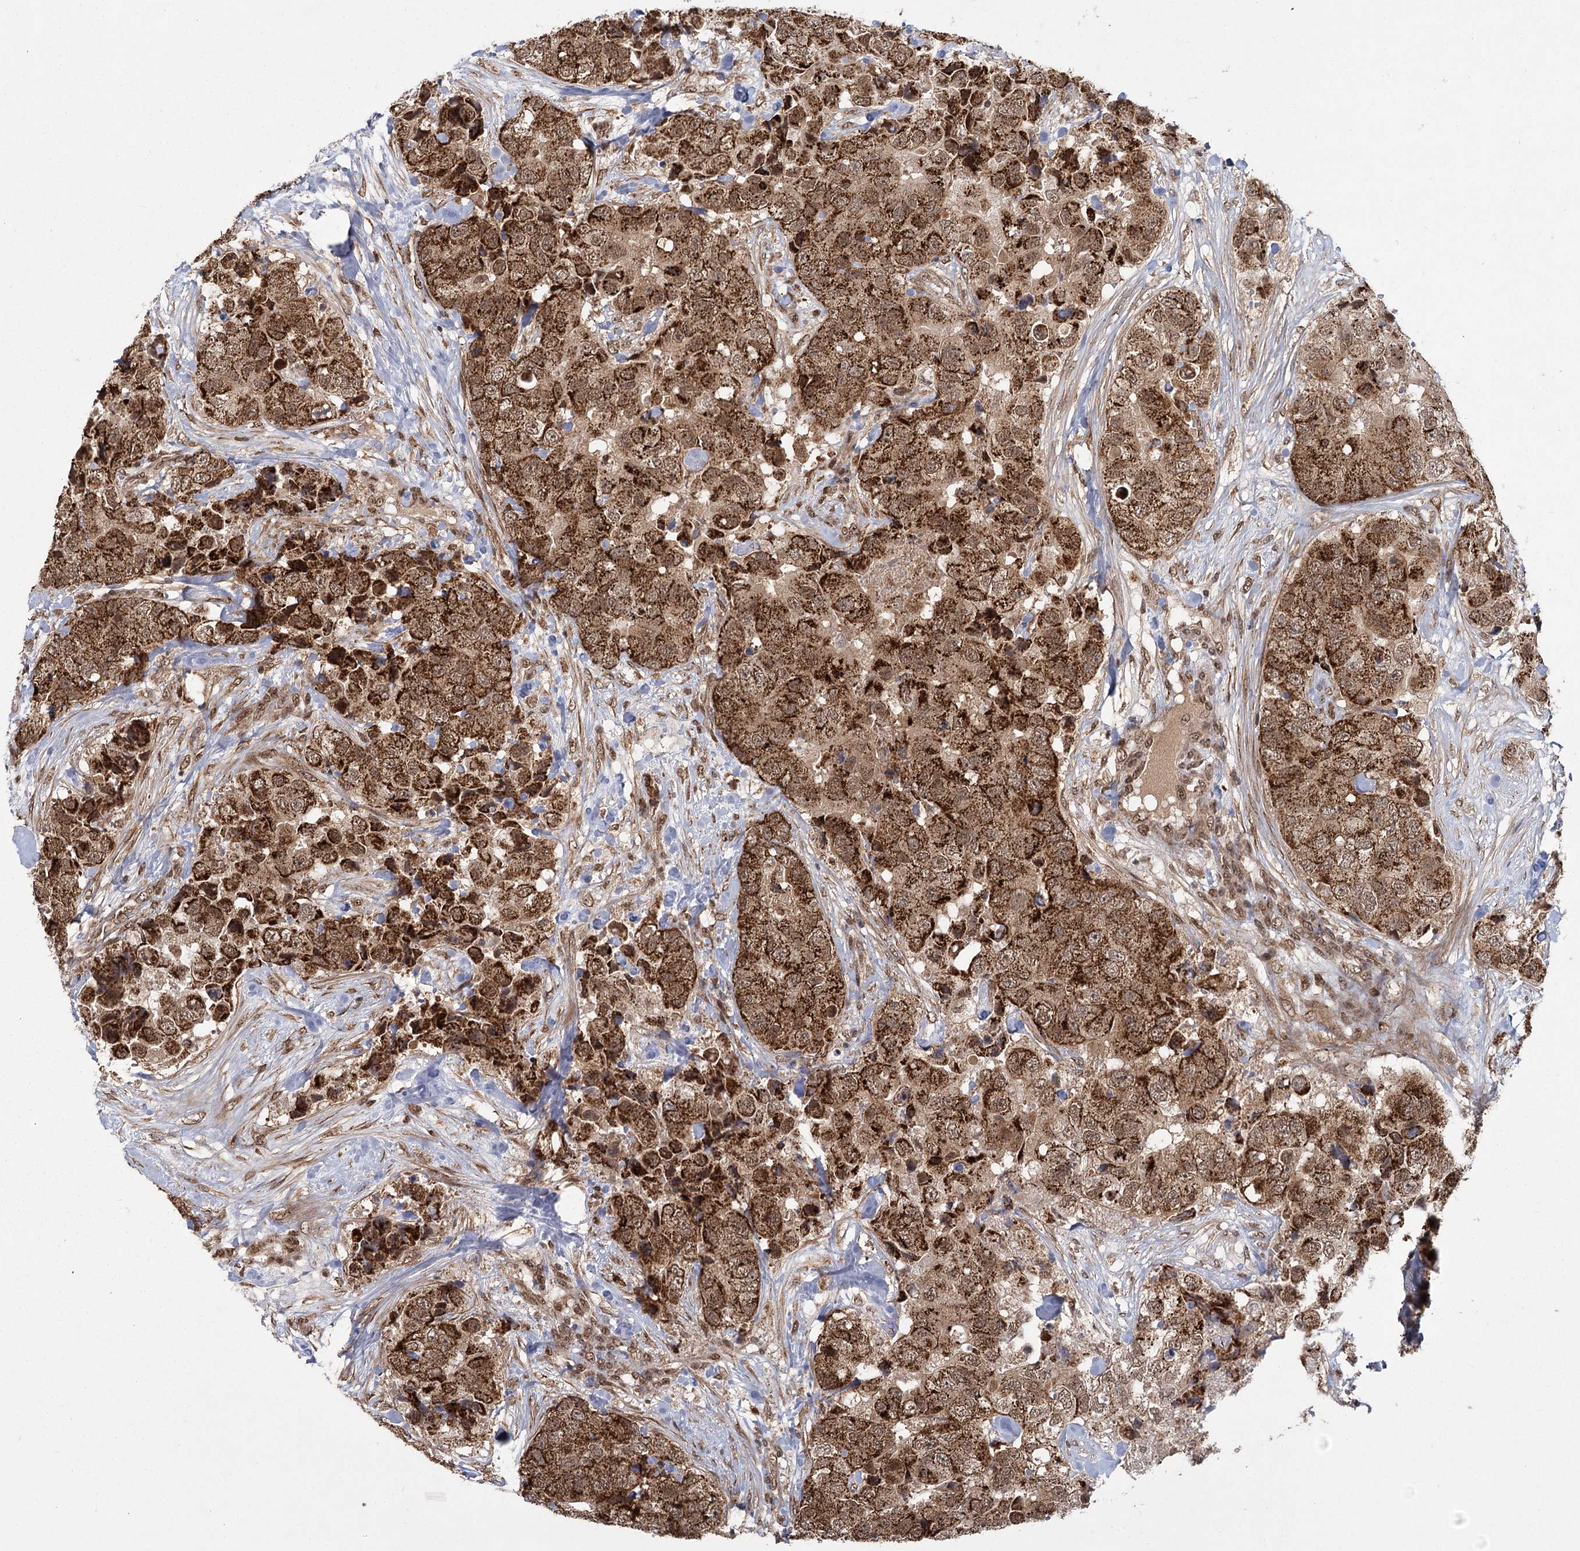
{"staining": {"intensity": "strong", "quantity": ">75%", "location": "cytoplasmic/membranous,nuclear"}, "tissue": "breast cancer", "cell_type": "Tumor cells", "image_type": "cancer", "snomed": [{"axis": "morphology", "description": "Duct carcinoma"}, {"axis": "topography", "description": "Breast"}], "caption": "Breast cancer stained with DAB IHC demonstrates high levels of strong cytoplasmic/membranous and nuclear expression in approximately >75% of tumor cells.", "gene": "ZCCHC24", "patient": {"sex": "female", "age": 62}}